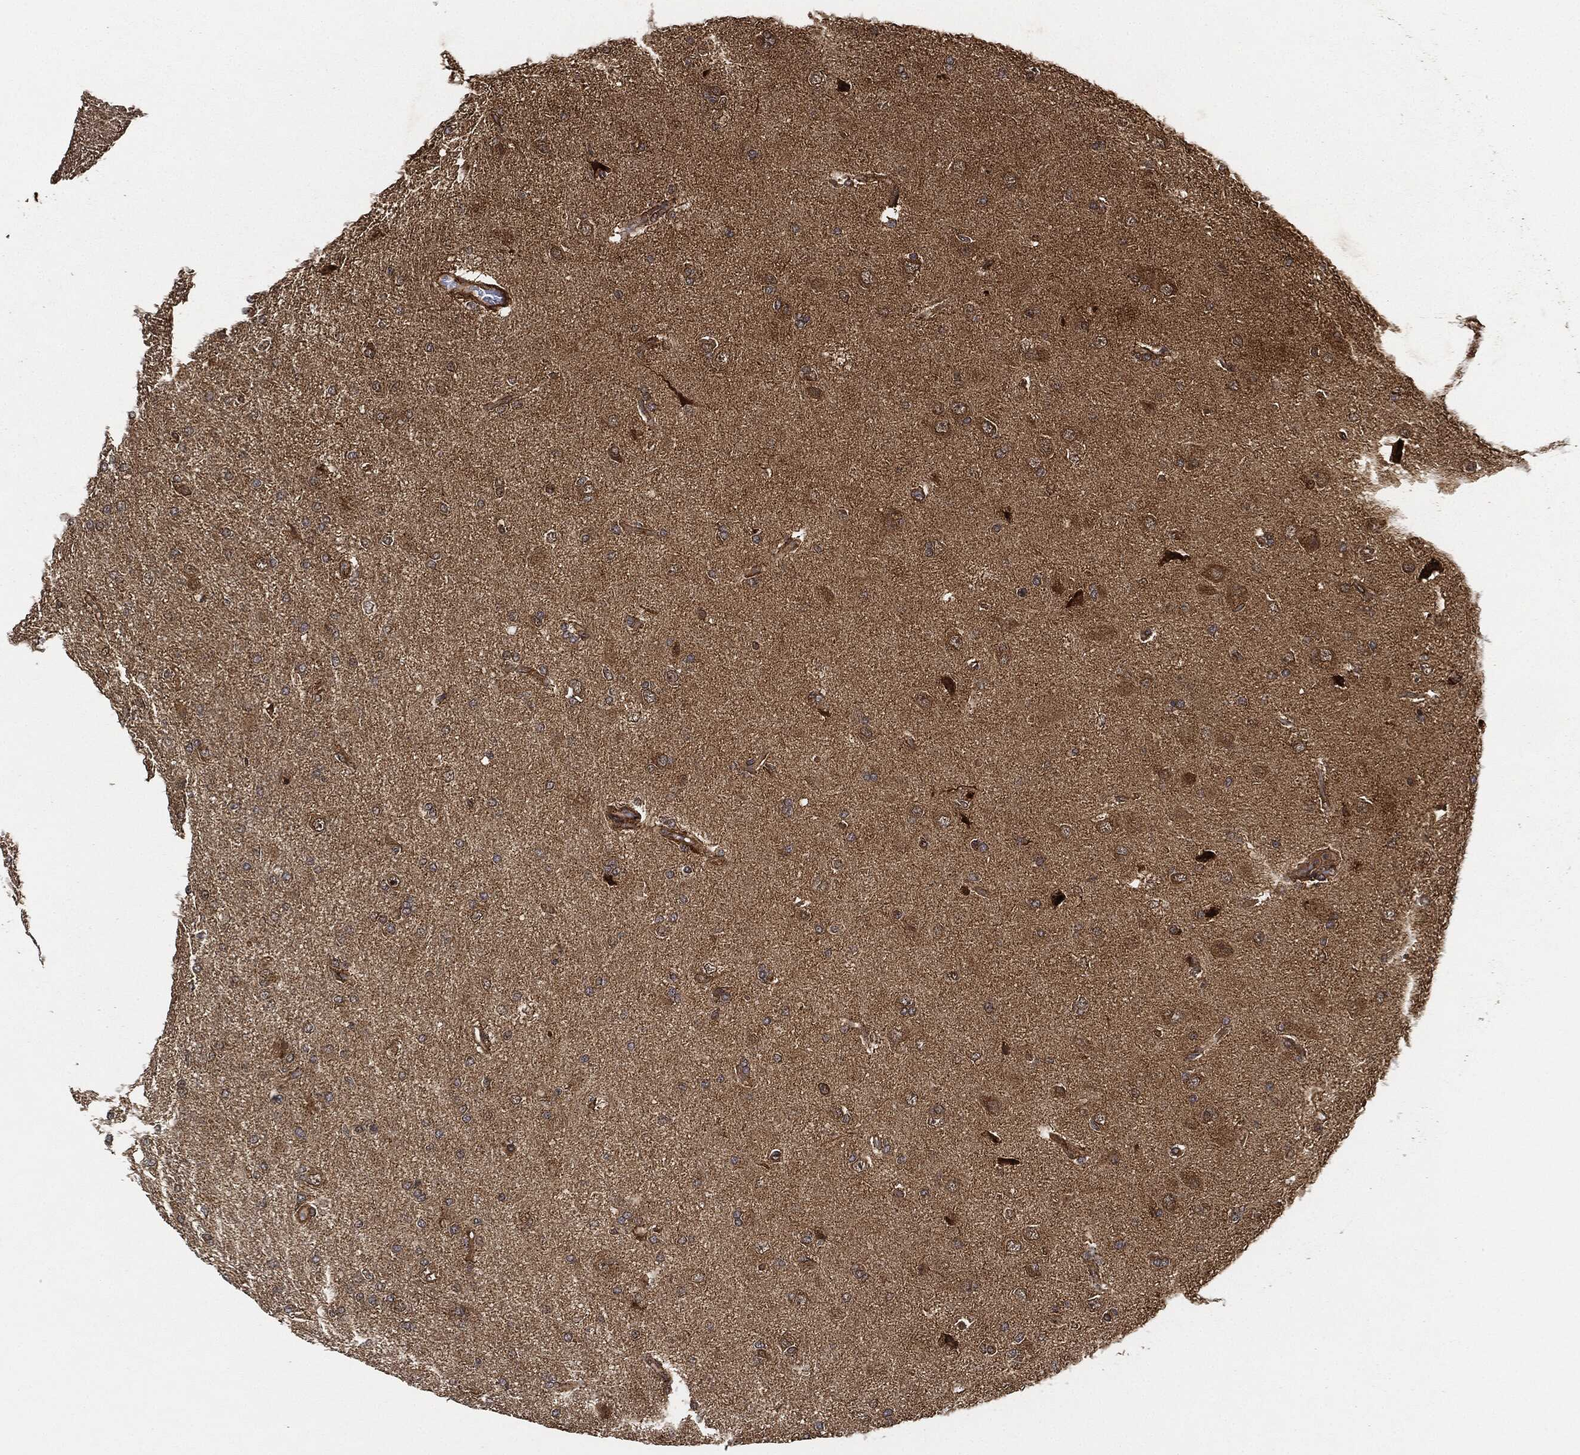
{"staining": {"intensity": "moderate", "quantity": ">75%", "location": "cytoplasmic/membranous"}, "tissue": "glioma", "cell_type": "Tumor cells", "image_type": "cancer", "snomed": [{"axis": "morphology", "description": "Glioma, malignant, High grade"}, {"axis": "topography", "description": "Cerebral cortex"}], "caption": "The photomicrograph shows a brown stain indicating the presence of a protein in the cytoplasmic/membranous of tumor cells in glioma.", "gene": "CEP290", "patient": {"sex": "male", "age": 70}}